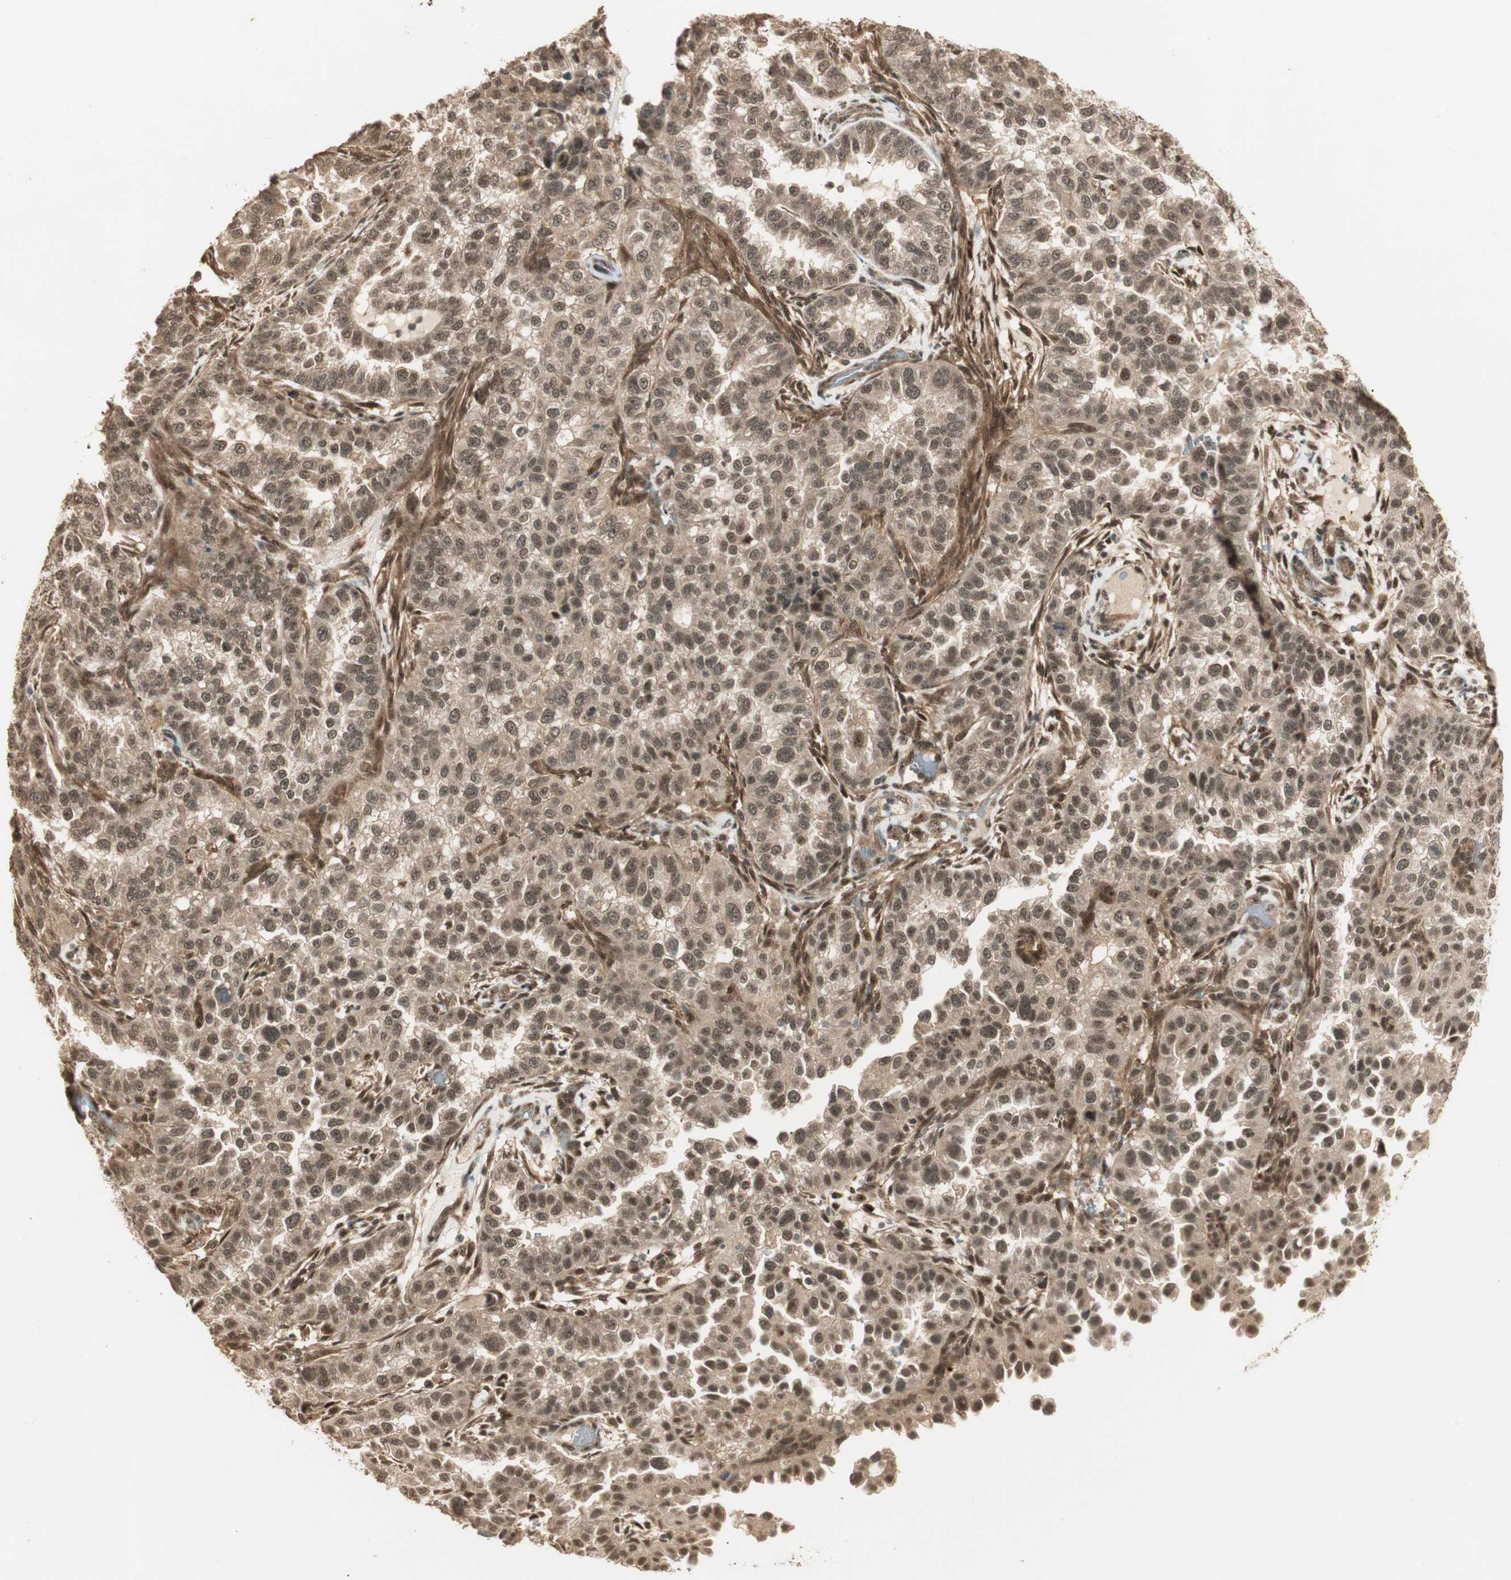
{"staining": {"intensity": "moderate", "quantity": ">75%", "location": "cytoplasmic/membranous,nuclear"}, "tissue": "endometrial cancer", "cell_type": "Tumor cells", "image_type": "cancer", "snomed": [{"axis": "morphology", "description": "Adenocarcinoma, NOS"}, {"axis": "topography", "description": "Endometrium"}], "caption": "Immunohistochemical staining of human endometrial cancer (adenocarcinoma) demonstrates medium levels of moderate cytoplasmic/membranous and nuclear positivity in about >75% of tumor cells.", "gene": "ZSCAN31", "patient": {"sex": "female", "age": 85}}